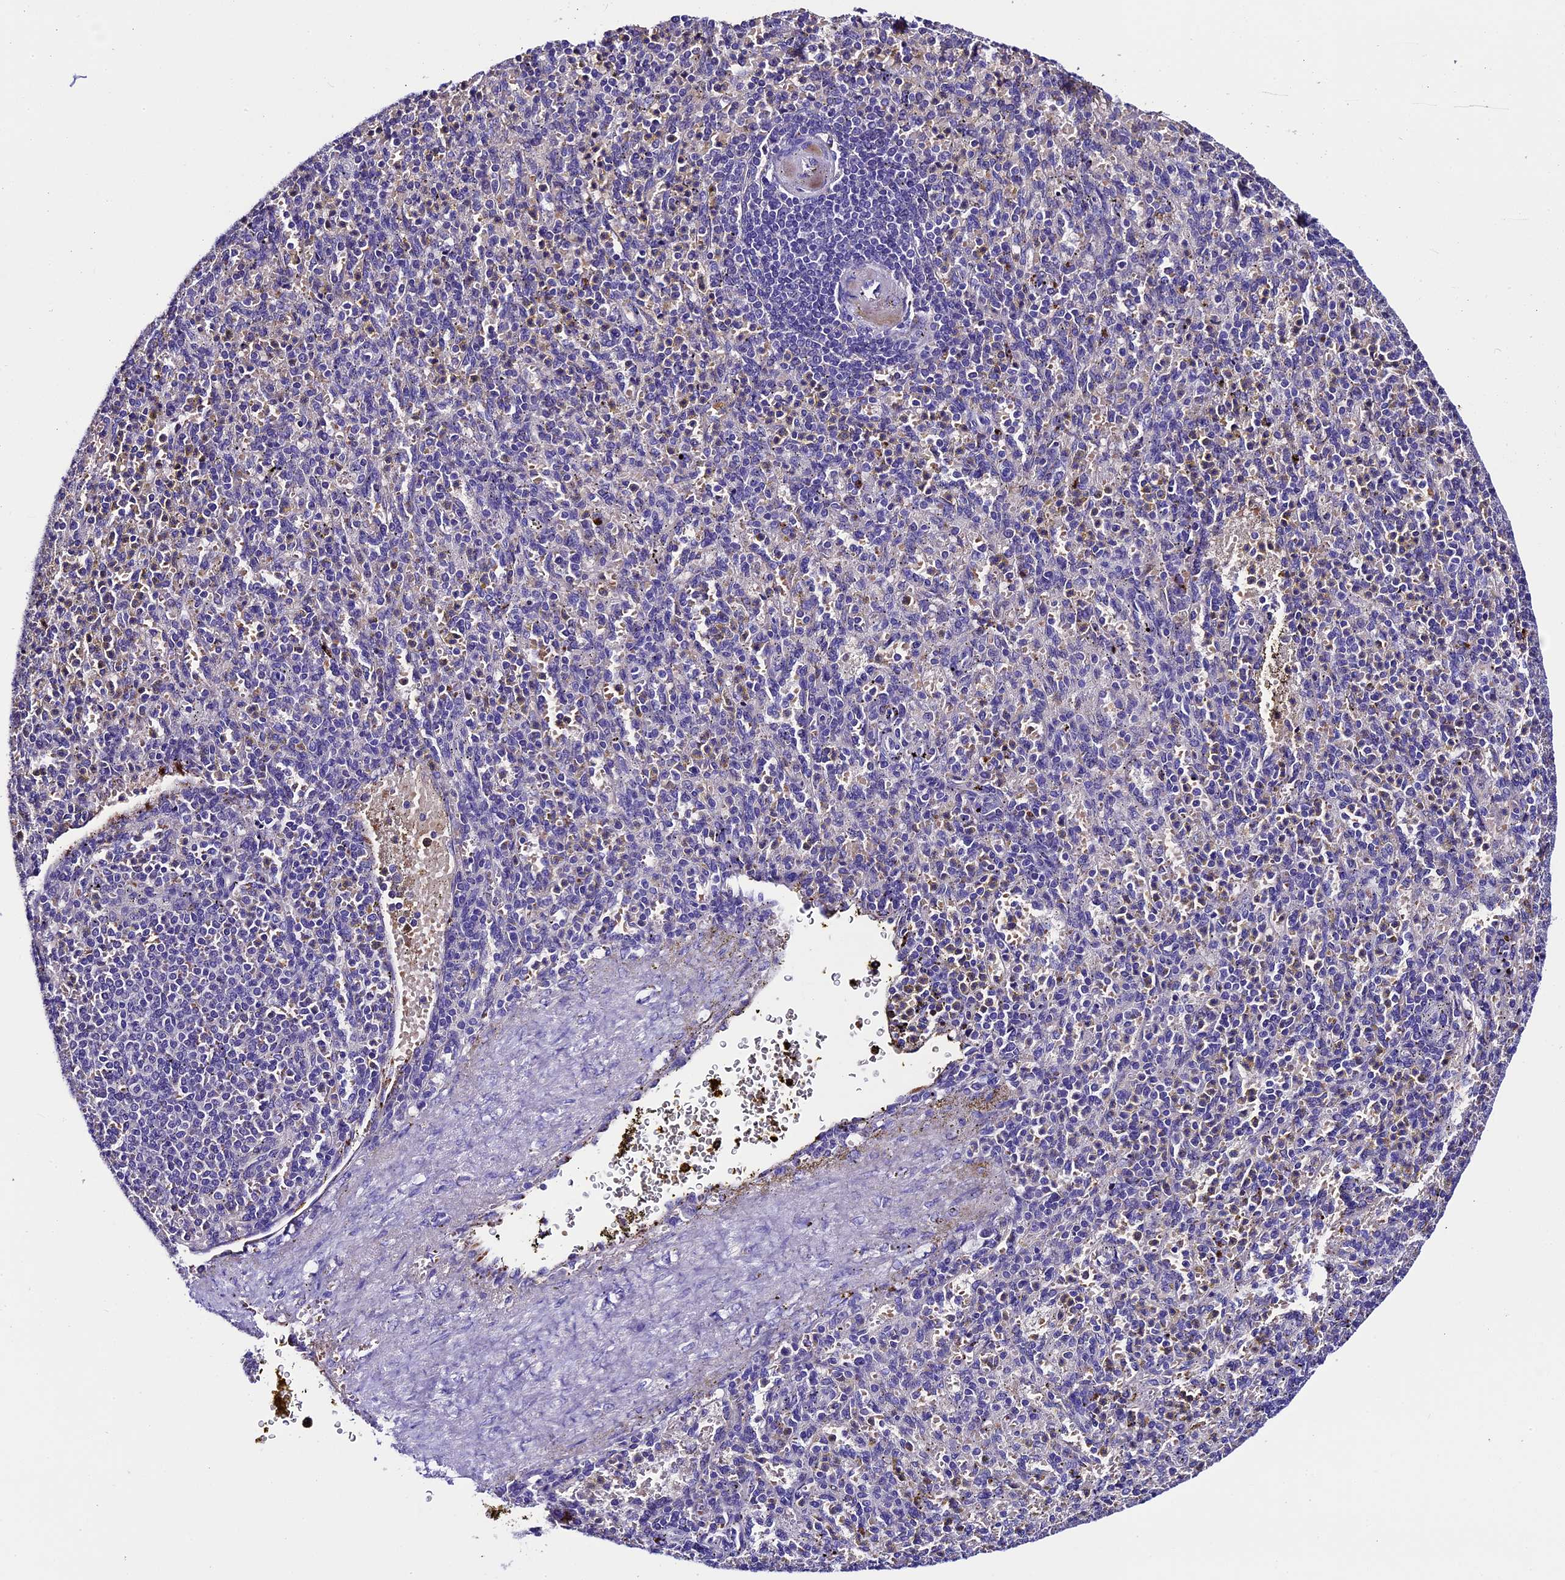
{"staining": {"intensity": "negative", "quantity": "none", "location": "none"}, "tissue": "spleen", "cell_type": "Cells in red pulp", "image_type": "normal", "snomed": [{"axis": "morphology", "description": "Normal tissue, NOS"}, {"axis": "topography", "description": "Spleen"}], "caption": "This is a histopathology image of immunohistochemistry (IHC) staining of unremarkable spleen, which shows no positivity in cells in red pulp. Brightfield microscopy of immunohistochemistry stained with DAB (3,3'-diaminobenzidine) (brown) and hematoxylin (blue), captured at high magnification.", "gene": "TCP11L2", "patient": {"sex": "female", "age": 74}}